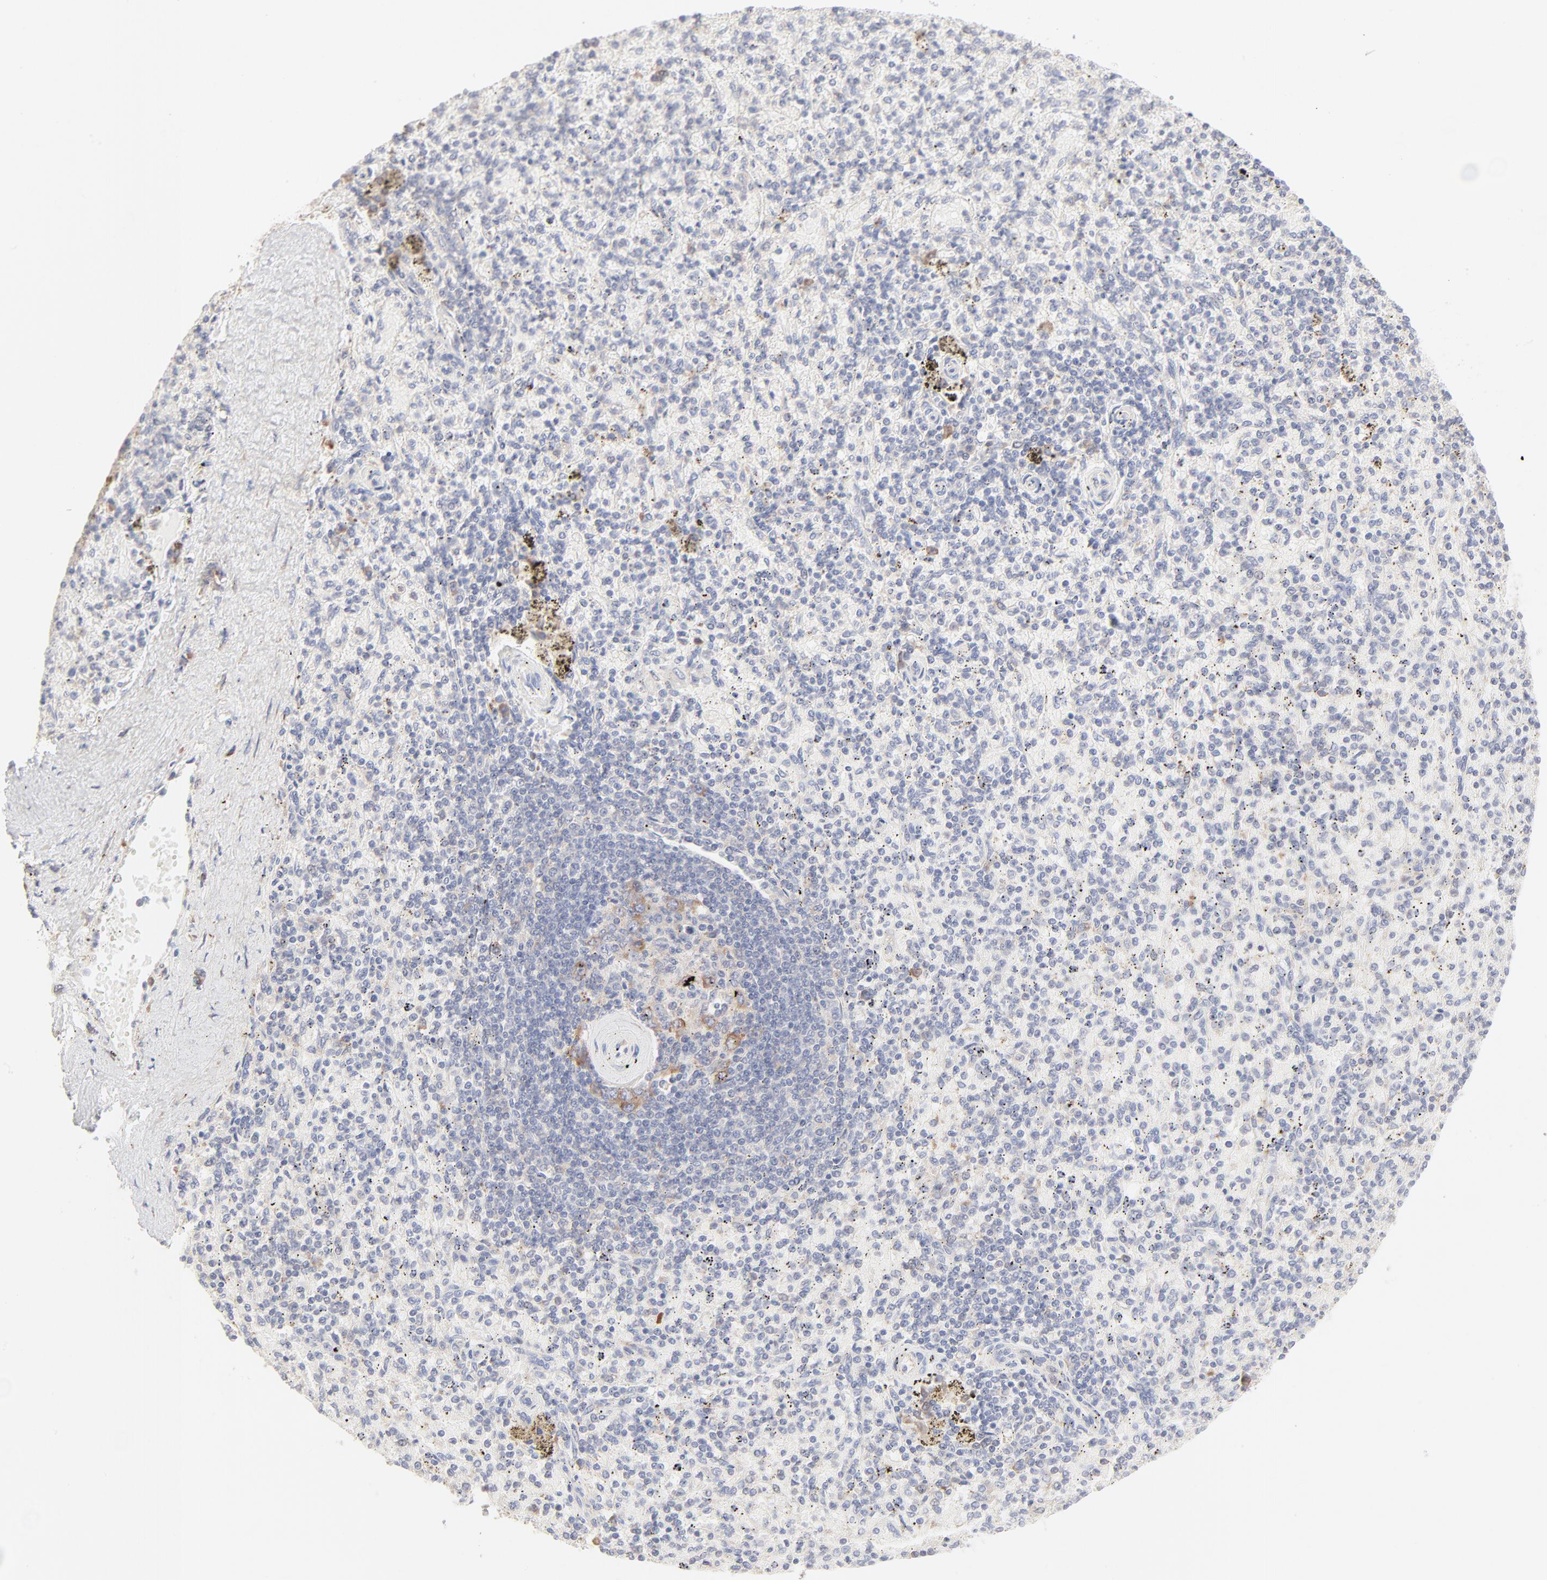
{"staining": {"intensity": "negative", "quantity": "none", "location": "none"}, "tissue": "spleen", "cell_type": "Cells in red pulp", "image_type": "normal", "snomed": [{"axis": "morphology", "description": "Normal tissue, NOS"}, {"axis": "topography", "description": "Spleen"}], "caption": "Immunohistochemical staining of unremarkable human spleen exhibits no significant staining in cells in red pulp.", "gene": "RPS21", "patient": {"sex": "female", "age": 43}}